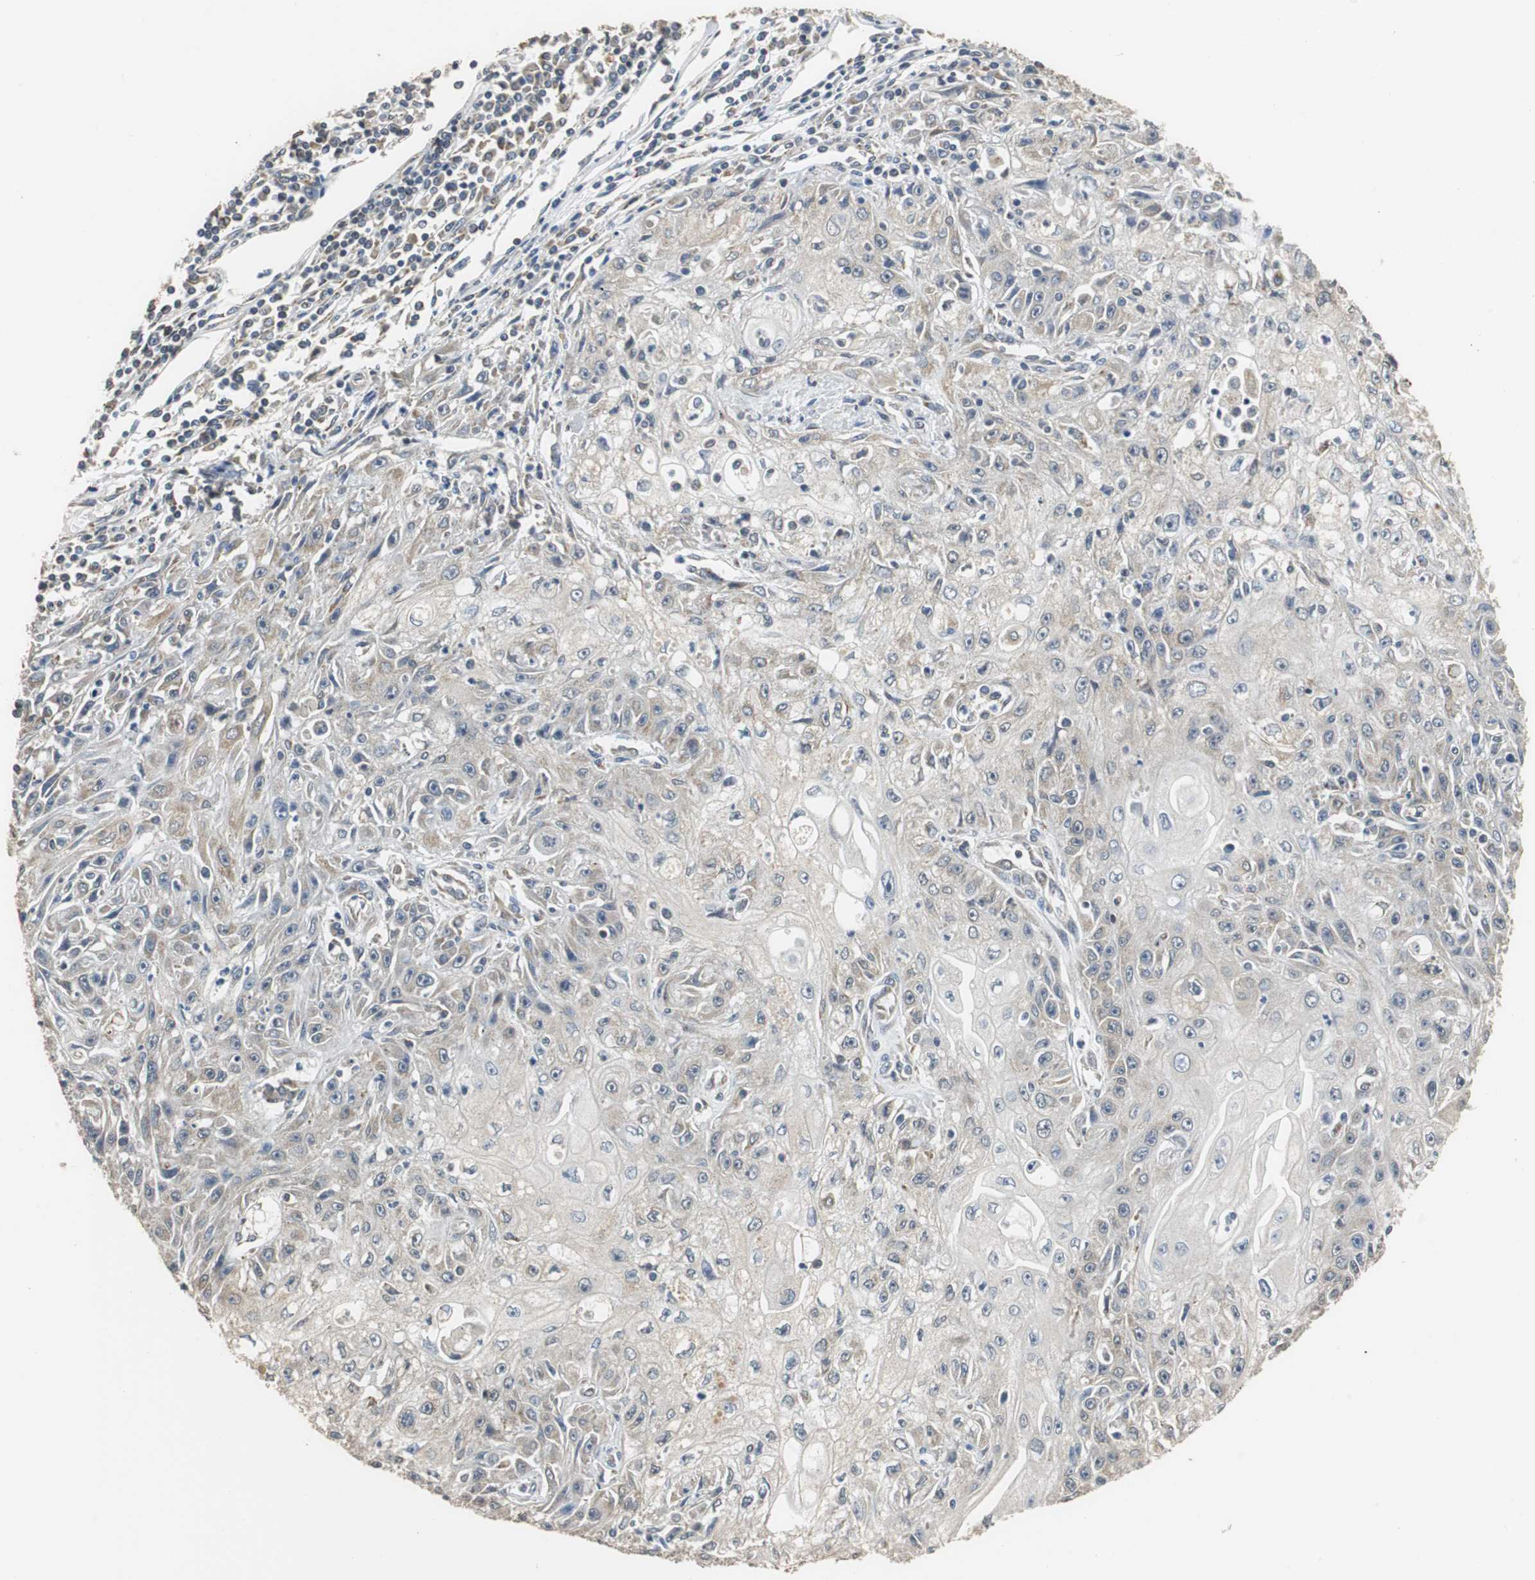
{"staining": {"intensity": "weak", "quantity": "<25%", "location": "cytoplasmic/membranous"}, "tissue": "skin cancer", "cell_type": "Tumor cells", "image_type": "cancer", "snomed": [{"axis": "morphology", "description": "Squamous cell carcinoma, NOS"}, {"axis": "topography", "description": "Skin"}], "caption": "Immunohistochemistry of skin cancer (squamous cell carcinoma) shows no positivity in tumor cells. (Stains: DAB IHC with hematoxylin counter stain, Microscopy: brightfield microscopy at high magnification).", "gene": "HMGCL", "patient": {"sex": "male", "age": 75}}